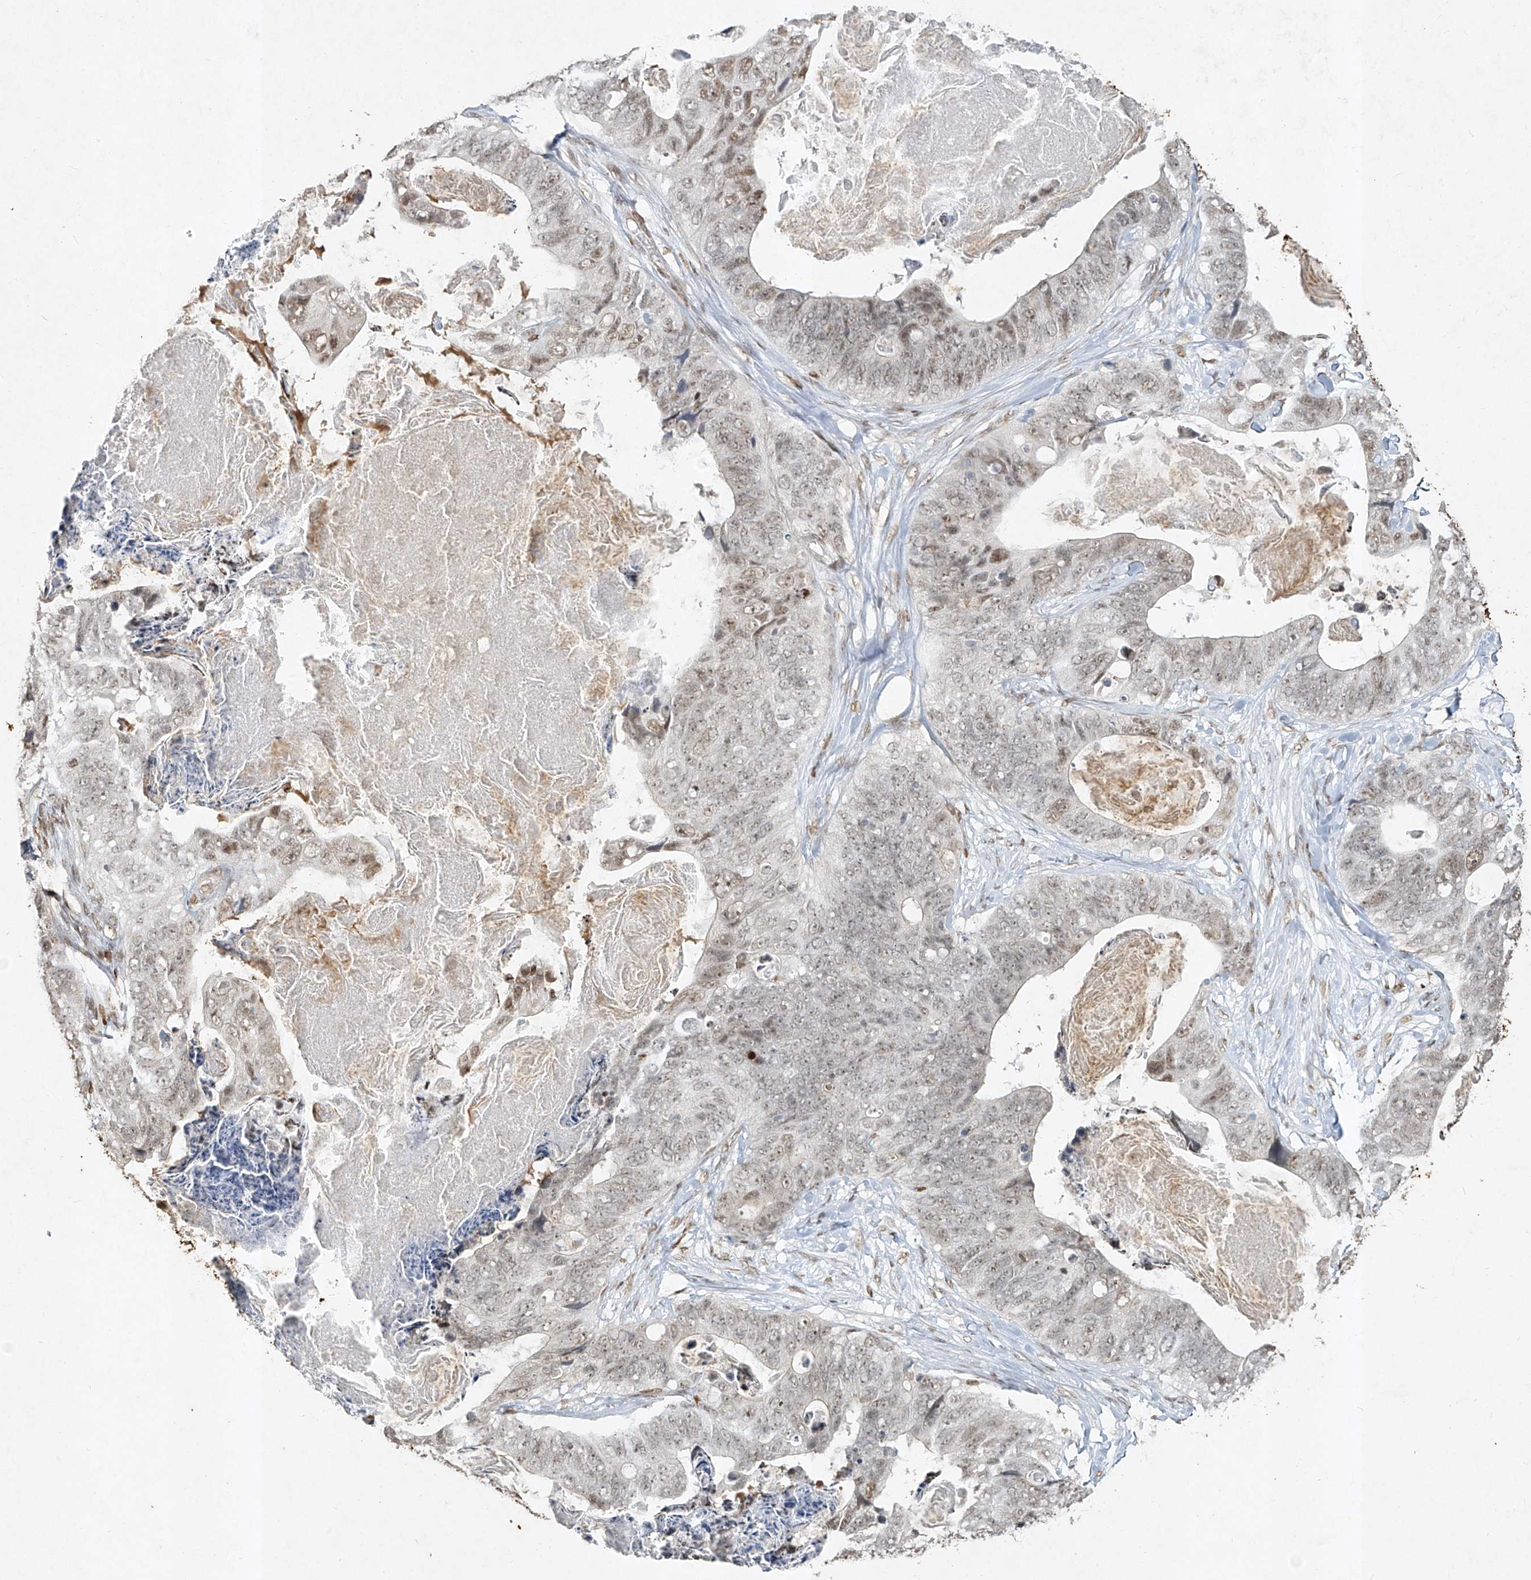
{"staining": {"intensity": "weak", "quantity": "<25%", "location": "nuclear"}, "tissue": "stomach cancer", "cell_type": "Tumor cells", "image_type": "cancer", "snomed": [{"axis": "morphology", "description": "Adenocarcinoma, NOS"}, {"axis": "topography", "description": "Stomach"}], "caption": "IHC photomicrograph of stomach cancer (adenocarcinoma) stained for a protein (brown), which reveals no positivity in tumor cells.", "gene": "ATRIP", "patient": {"sex": "female", "age": 89}}